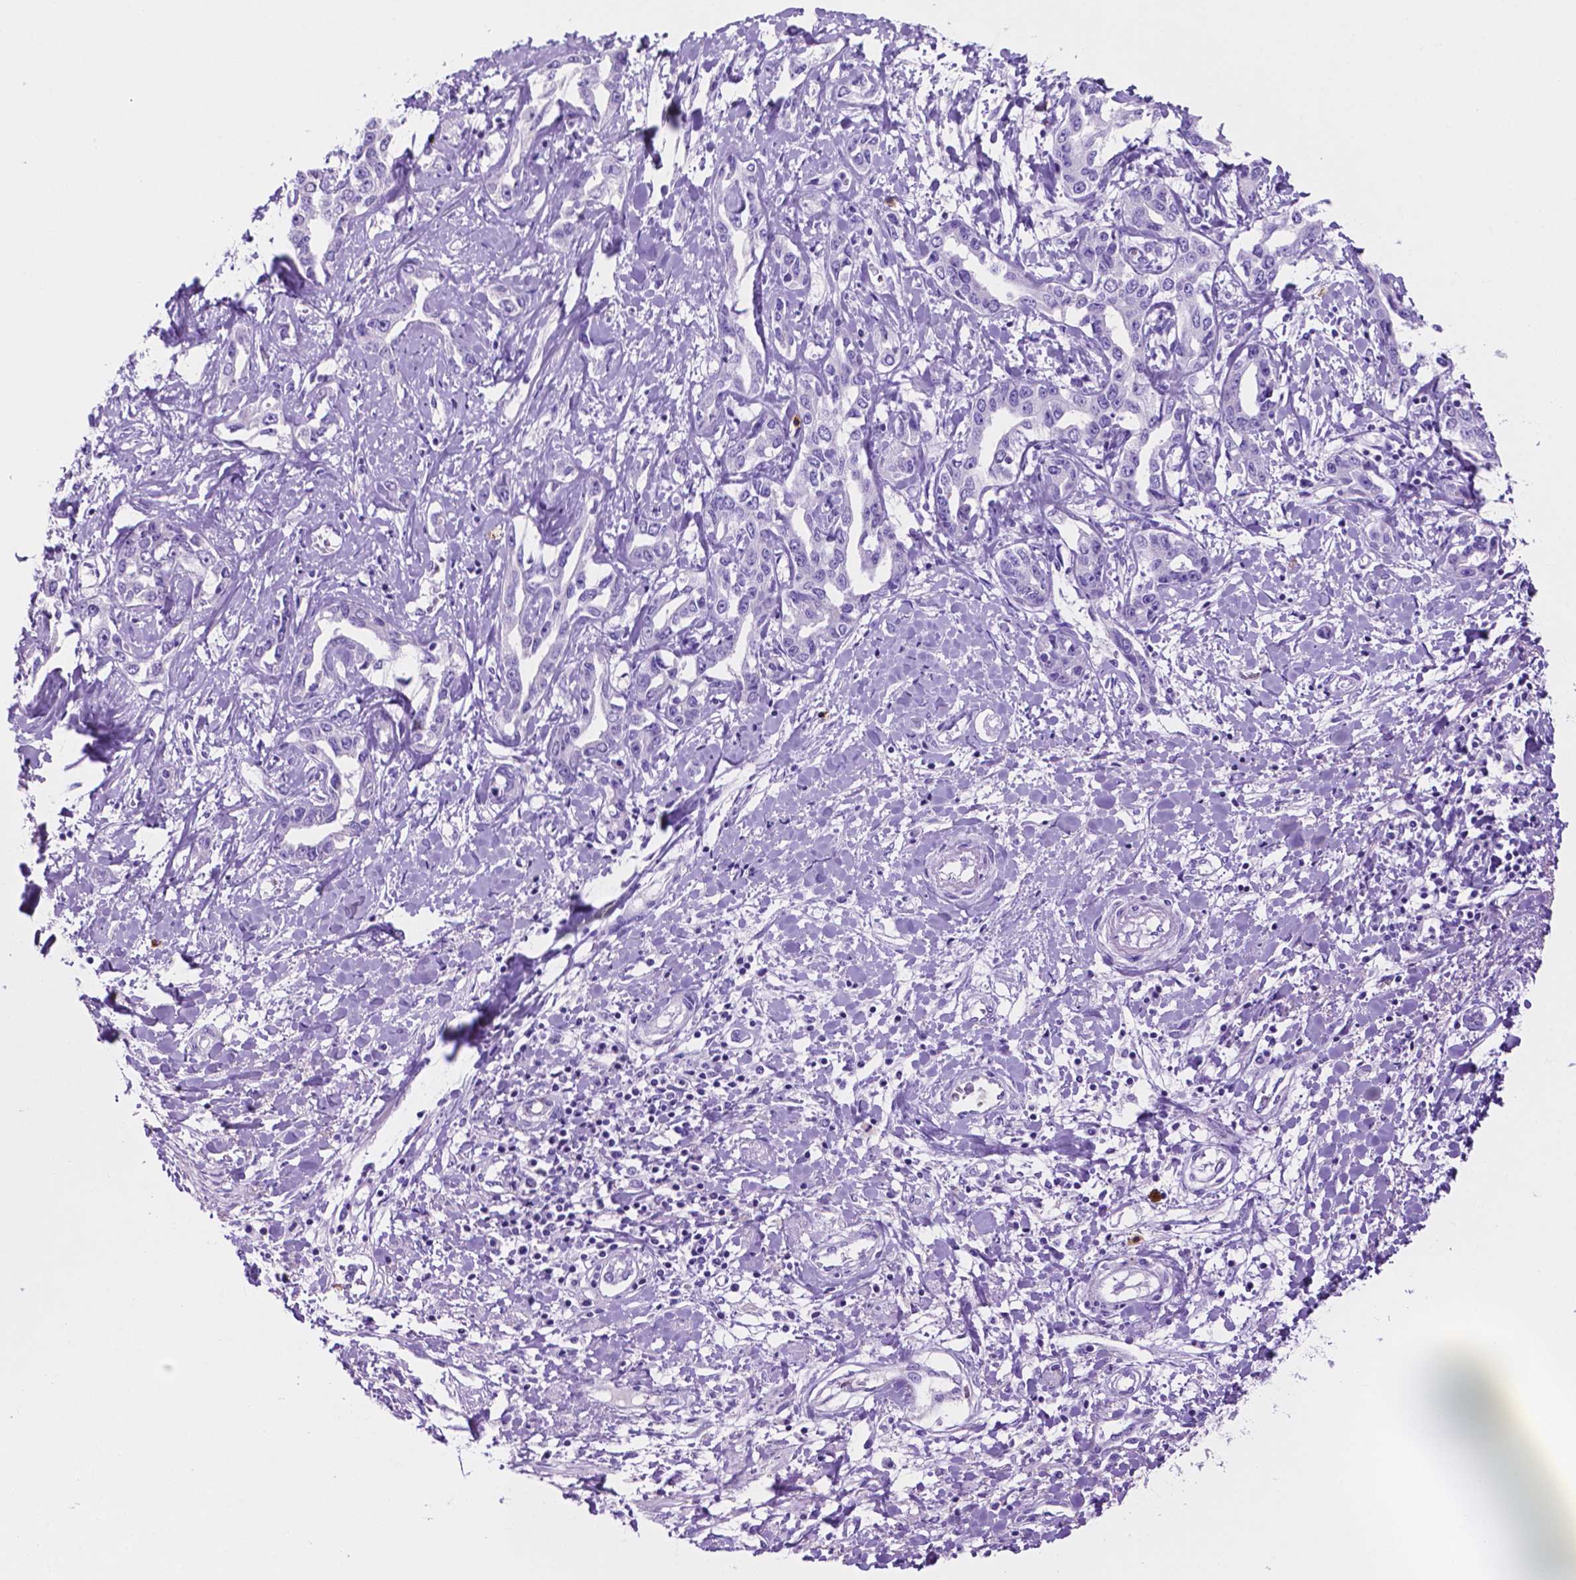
{"staining": {"intensity": "negative", "quantity": "none", "location": "none"}, "tissue": "liver cancer", "cell_type": "Tumor cells", "image_type": "cancer", "snomed": [{"axis": "morphology", "description": "Cholangiocarcinoma"}, {"axis": "topography", "description": "Liver"}], "caption": "This micrograph is of liver cancer (cholangiocarcinoma) stained with IHC to label a protein in brown with the nuclei are counter-stained blue. There is no positivity in tumor cells.", "gene": "FOXB2", "patient": {"sex": "male", "age": 59}}